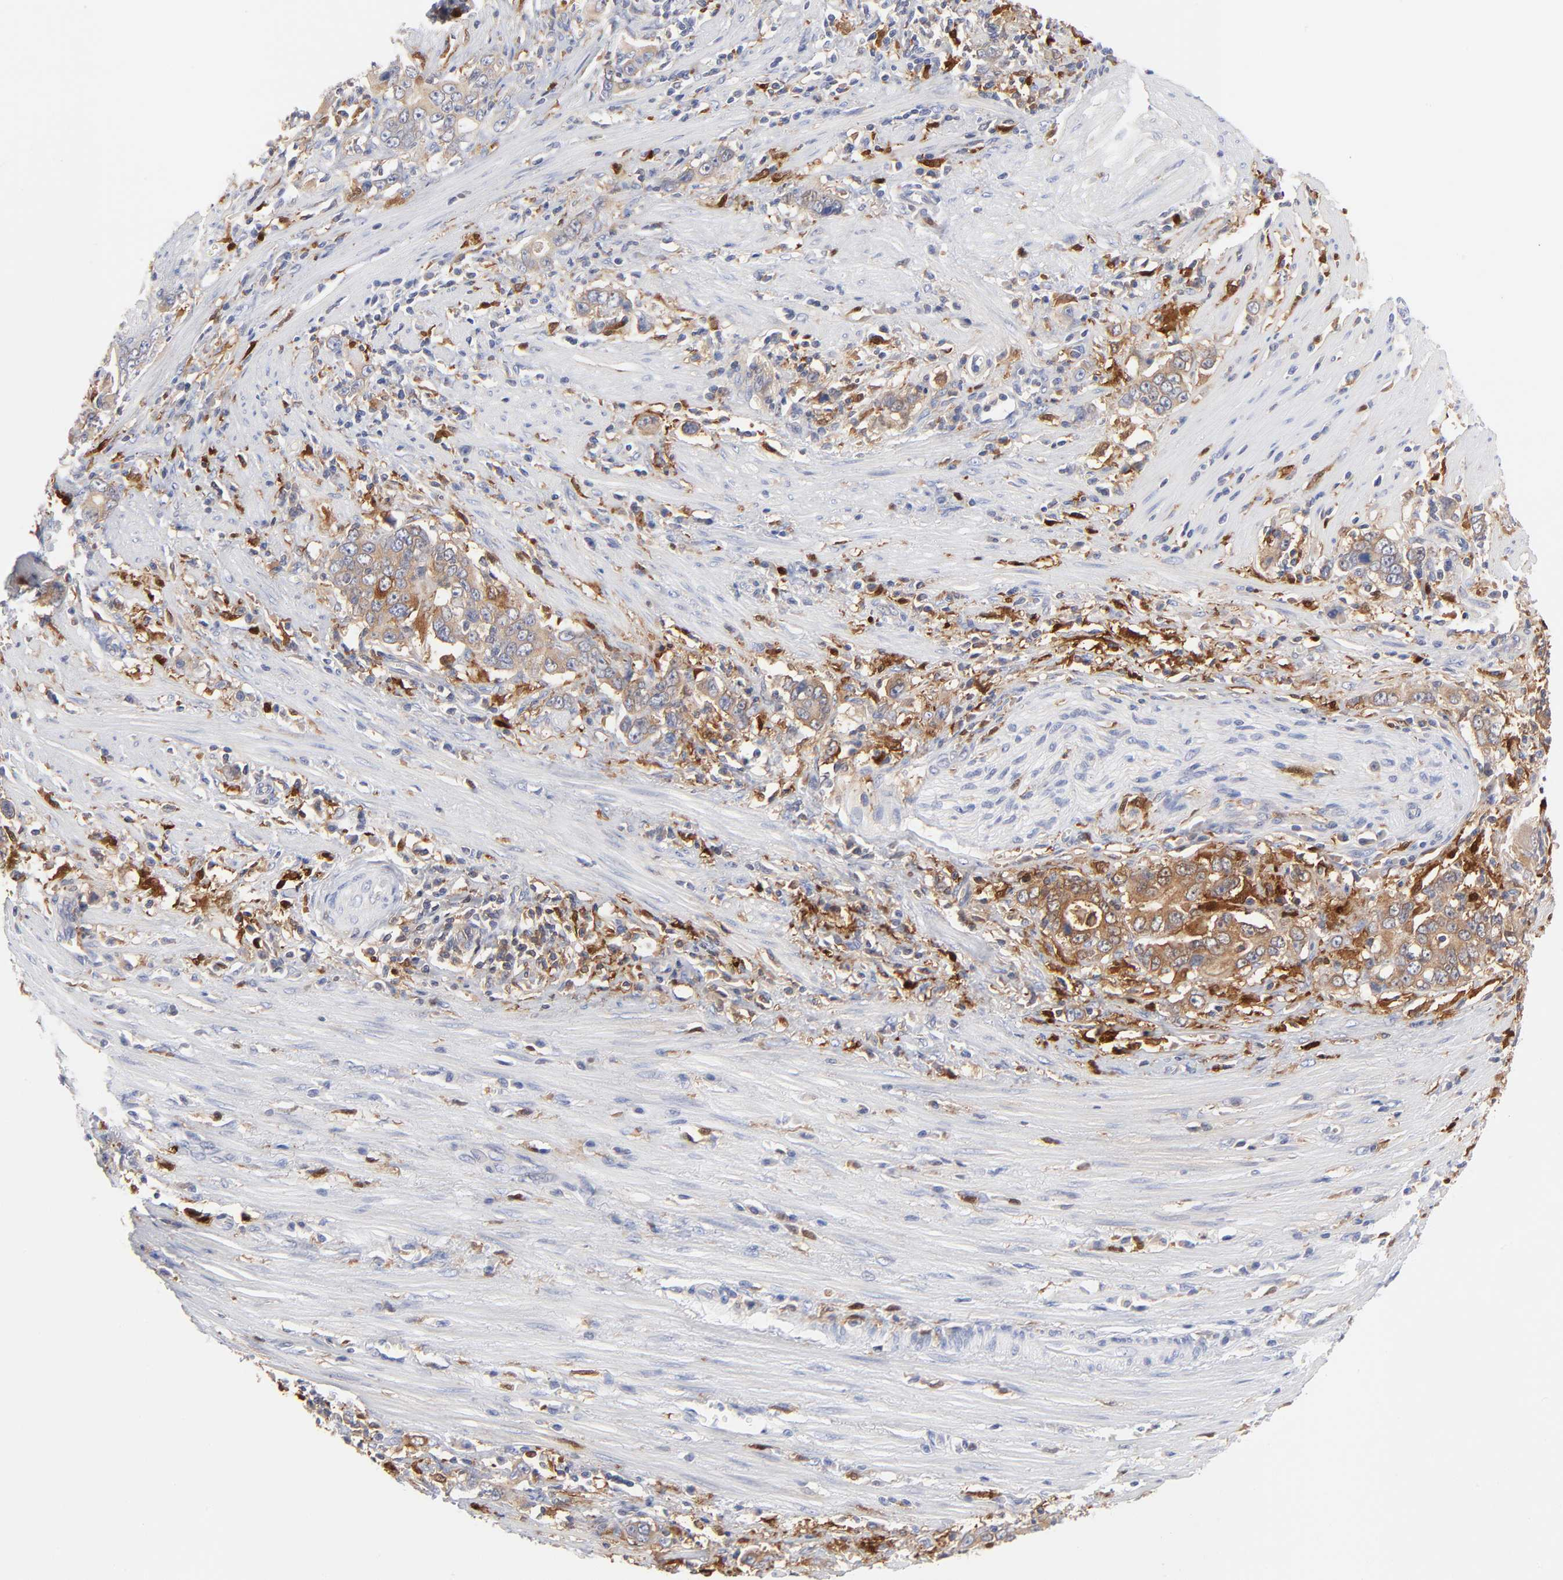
{"staining": {"intensity": "weak", "quantity": ">75%", "location": "cytoplasmic/membranous"}, "tissue": "stomach cancer", "cell_type": "Tumor cells", "image_type": "cancer", "snomed": [{"axis": "morphology", "description": "Adenocarcinoma, NOS"}, {"axis": "topography", "description": "Stomach, lower"}], "caption": "Immunohistochemistry (IHC) histopathology image of adenocarcinoma (stomach) stained for a protein (brown), which exhibits low levels of weak cytoplasmic/membranous staining in about >75% of tumor cells.", "gene": "IFIT2", "patient": {"sex": "female", "age": 72}}